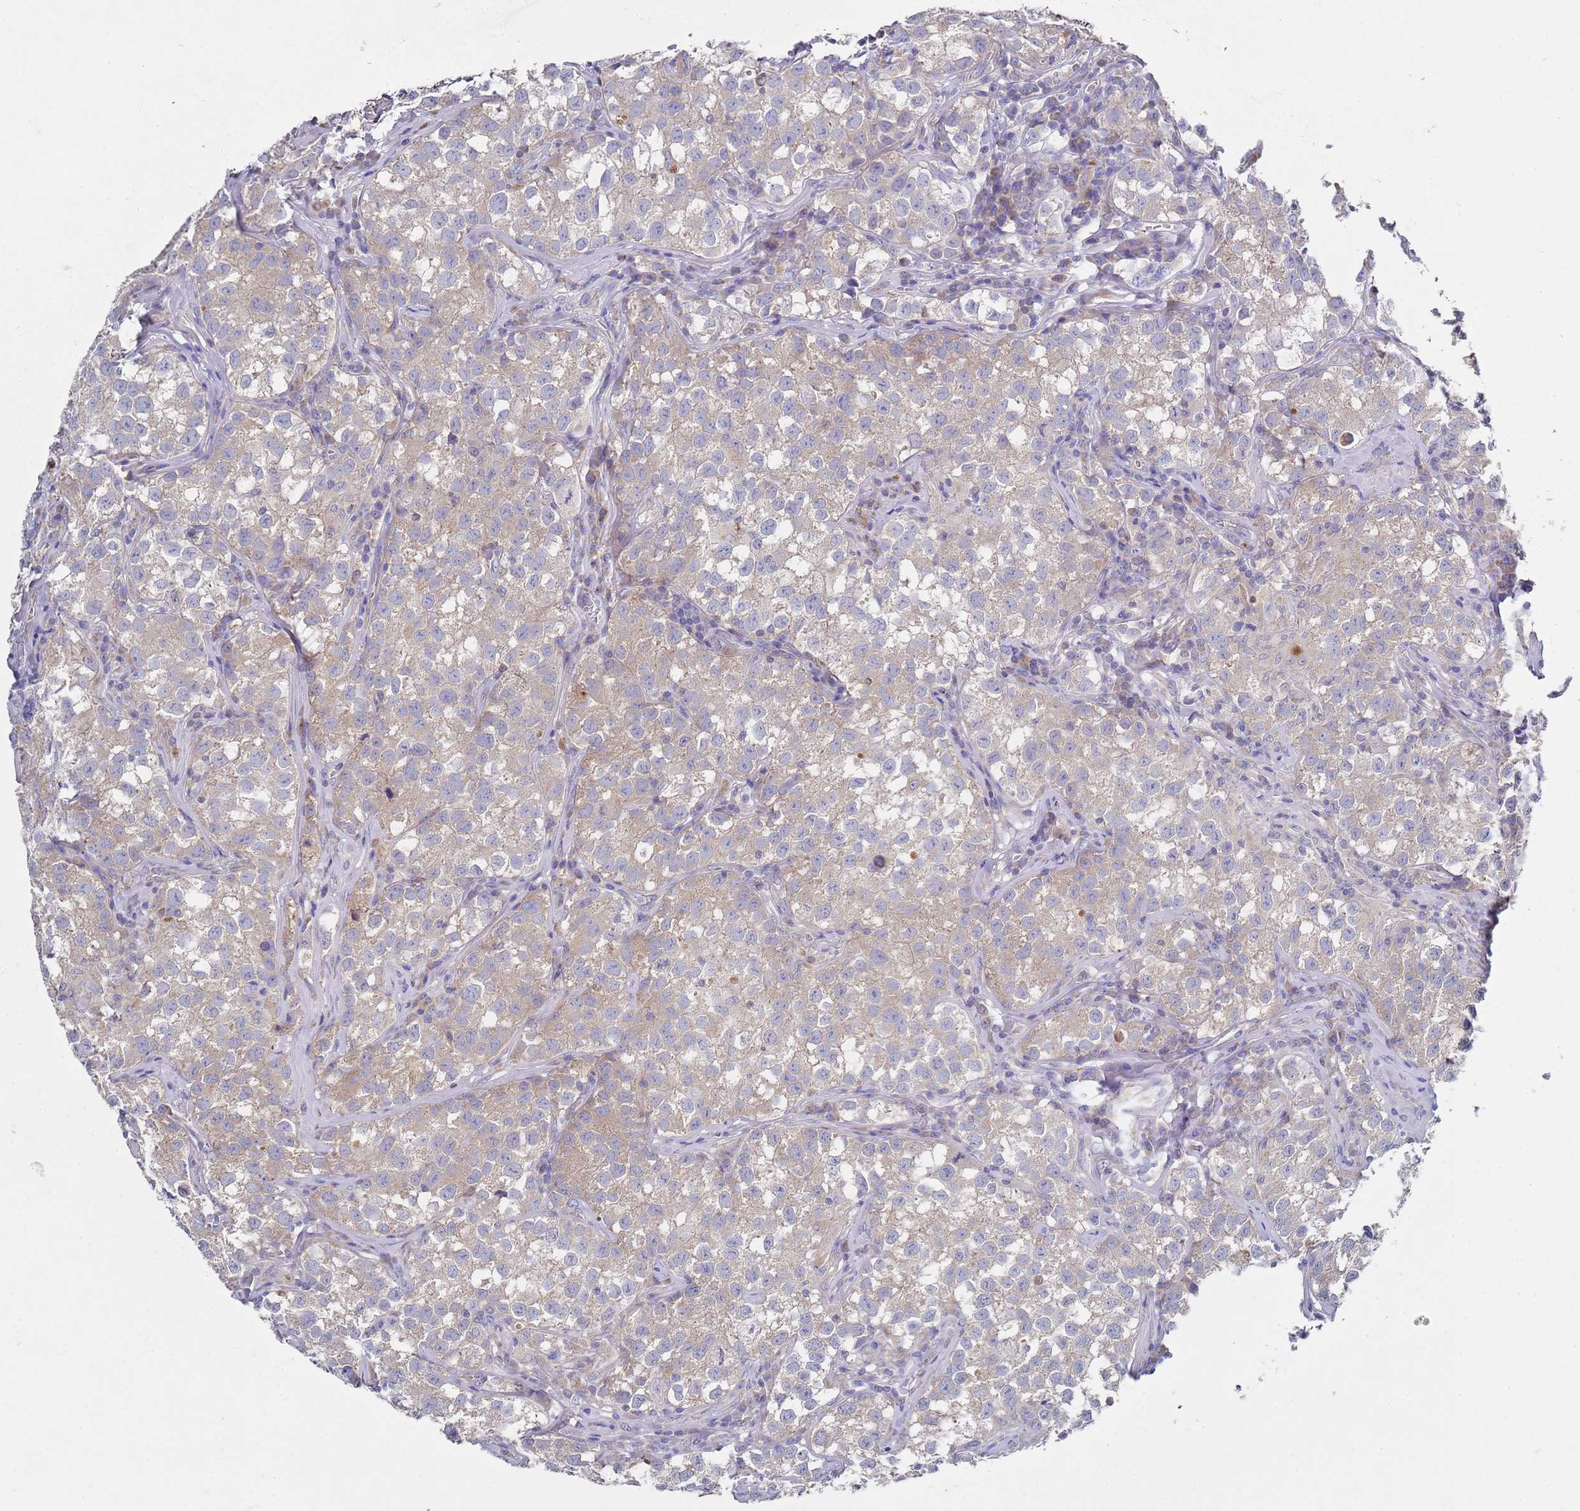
{"staining": {"intensity": "weak", "quantity": "25%-75%", "location": "cytoplasmic/membranous"}, "tissue": "testis cancer", "cell_type": "Tumor cells", "image_type": "cancer", "snomed": [{"axis": "morphology", "description": "Seminoma, NOS"}, {"axis": "morphology", "description": "Carcinoma, Embryonal, NOS"}, {"axis": "topography", "description": "Testis"}], "caption": "The photomicrograph exhibits a brown stain indicating the presence of a protein in the cytoplasmic/membranous of tumor cells in testis cancer (embryonal carcinoma).", "gene": "NPEPPS", "patient": {"sex": "male", "age": 43}}